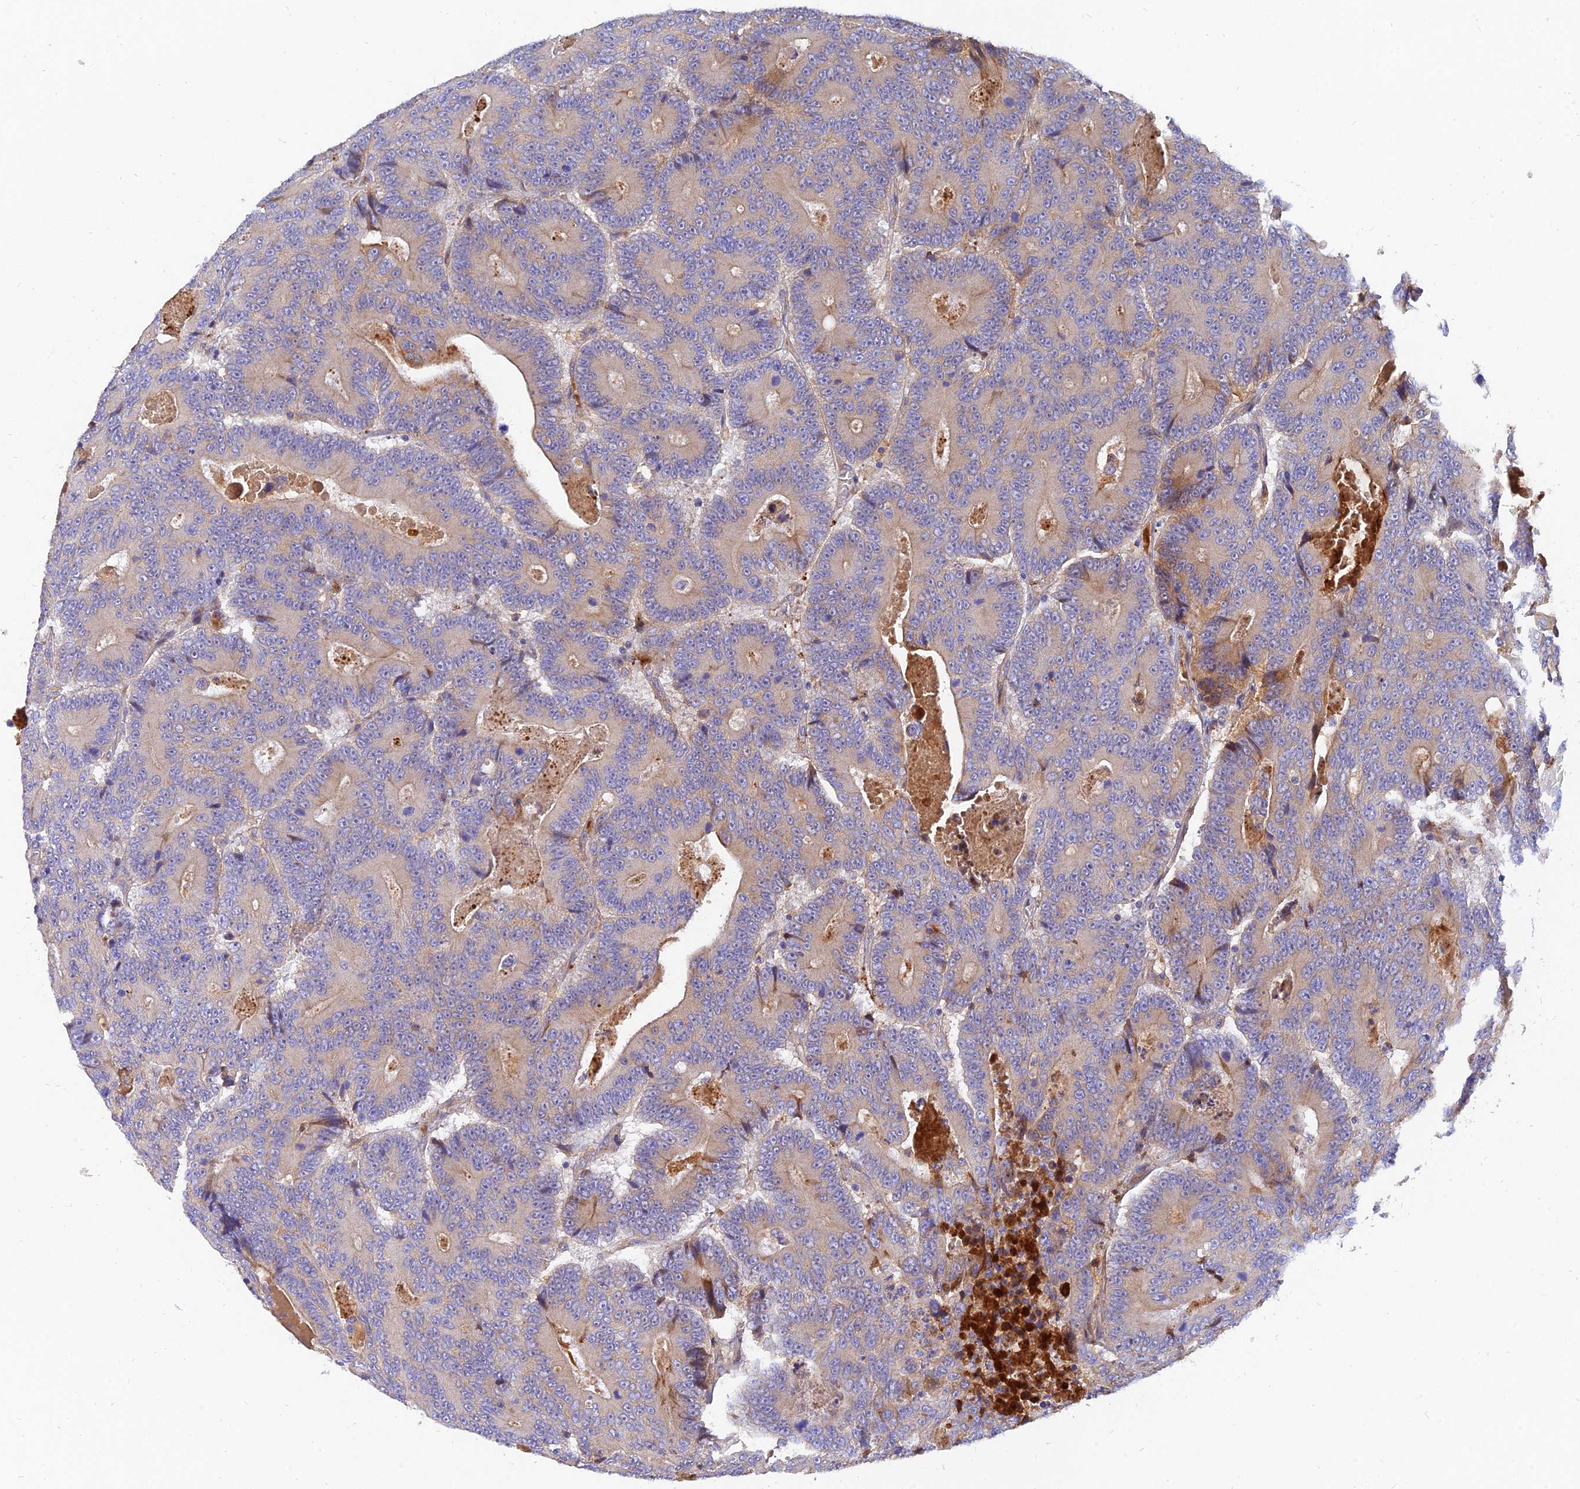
{"staining": {"intensity": "weak", "quantity": "25%-75%", "location": "cytoplasmic/membranous"}, "tissue": "colorectal cancer", "cell_type": "Tumor cells", "image_type": "cancer", "snomed": [{"axis": "morphology", "description": "Adenocarcinoma, NOS"}, {"axis": "topography", "description": "Colon"}], "caption": "Colorectal cancer (adenocarcinoma) stained with DAB (3,3'-diaminobenzidine) immunohistochemistry (IHC) exhibits low levels of weak cytoplasmic/membranous expression in about 25%-75% of tumor cells. The staining is performed using DAB brown chromogen to label protein expression. The nuclei are counter-stained blue using hematoxylin.", "gene": "MROH1", "patient": {"sex": "male", "age": 83}}